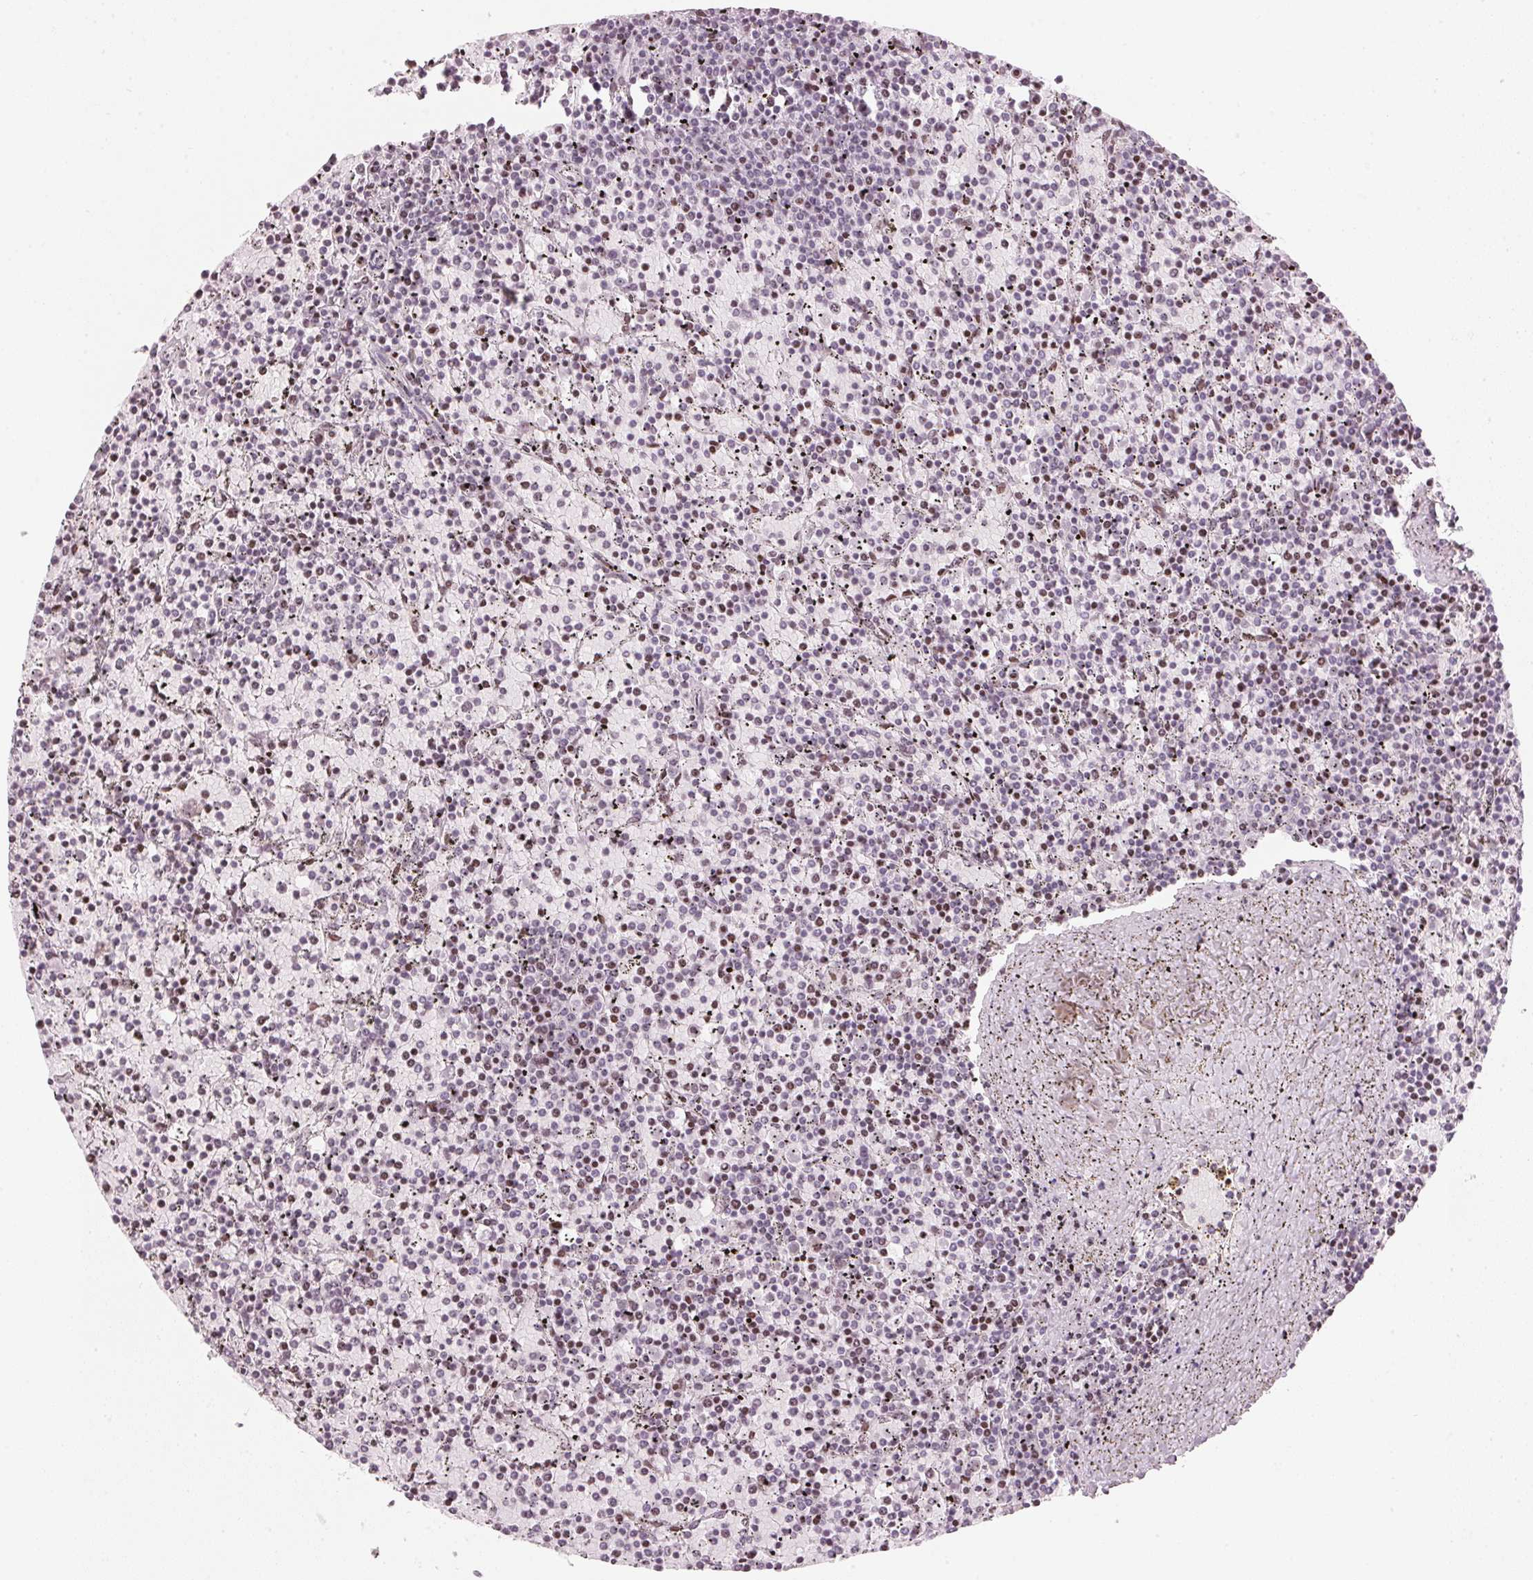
{"staining": {"intensity": "negative", "quantity": "none", "location": "none"}, "tissue": "lymphoma", "cell_type": "Tumor cells", "image_type": "cancer", "snomed": [{"axis": "morphology", "description": "Malignant lymphoma, non-Hodgkin's type, Low grade"}, {"axis": "topography", "description": "Spleen"}], "caption": "Immunohistochemistry (IHC) micrograph of neoplastic tissue: lymphoma stained with DAB (3,3'-diaminobenzidine) shows no significant protein staining in tumor cells.", "gene": "SFRP4", "patient": {"sex": "female", "age": 77}}